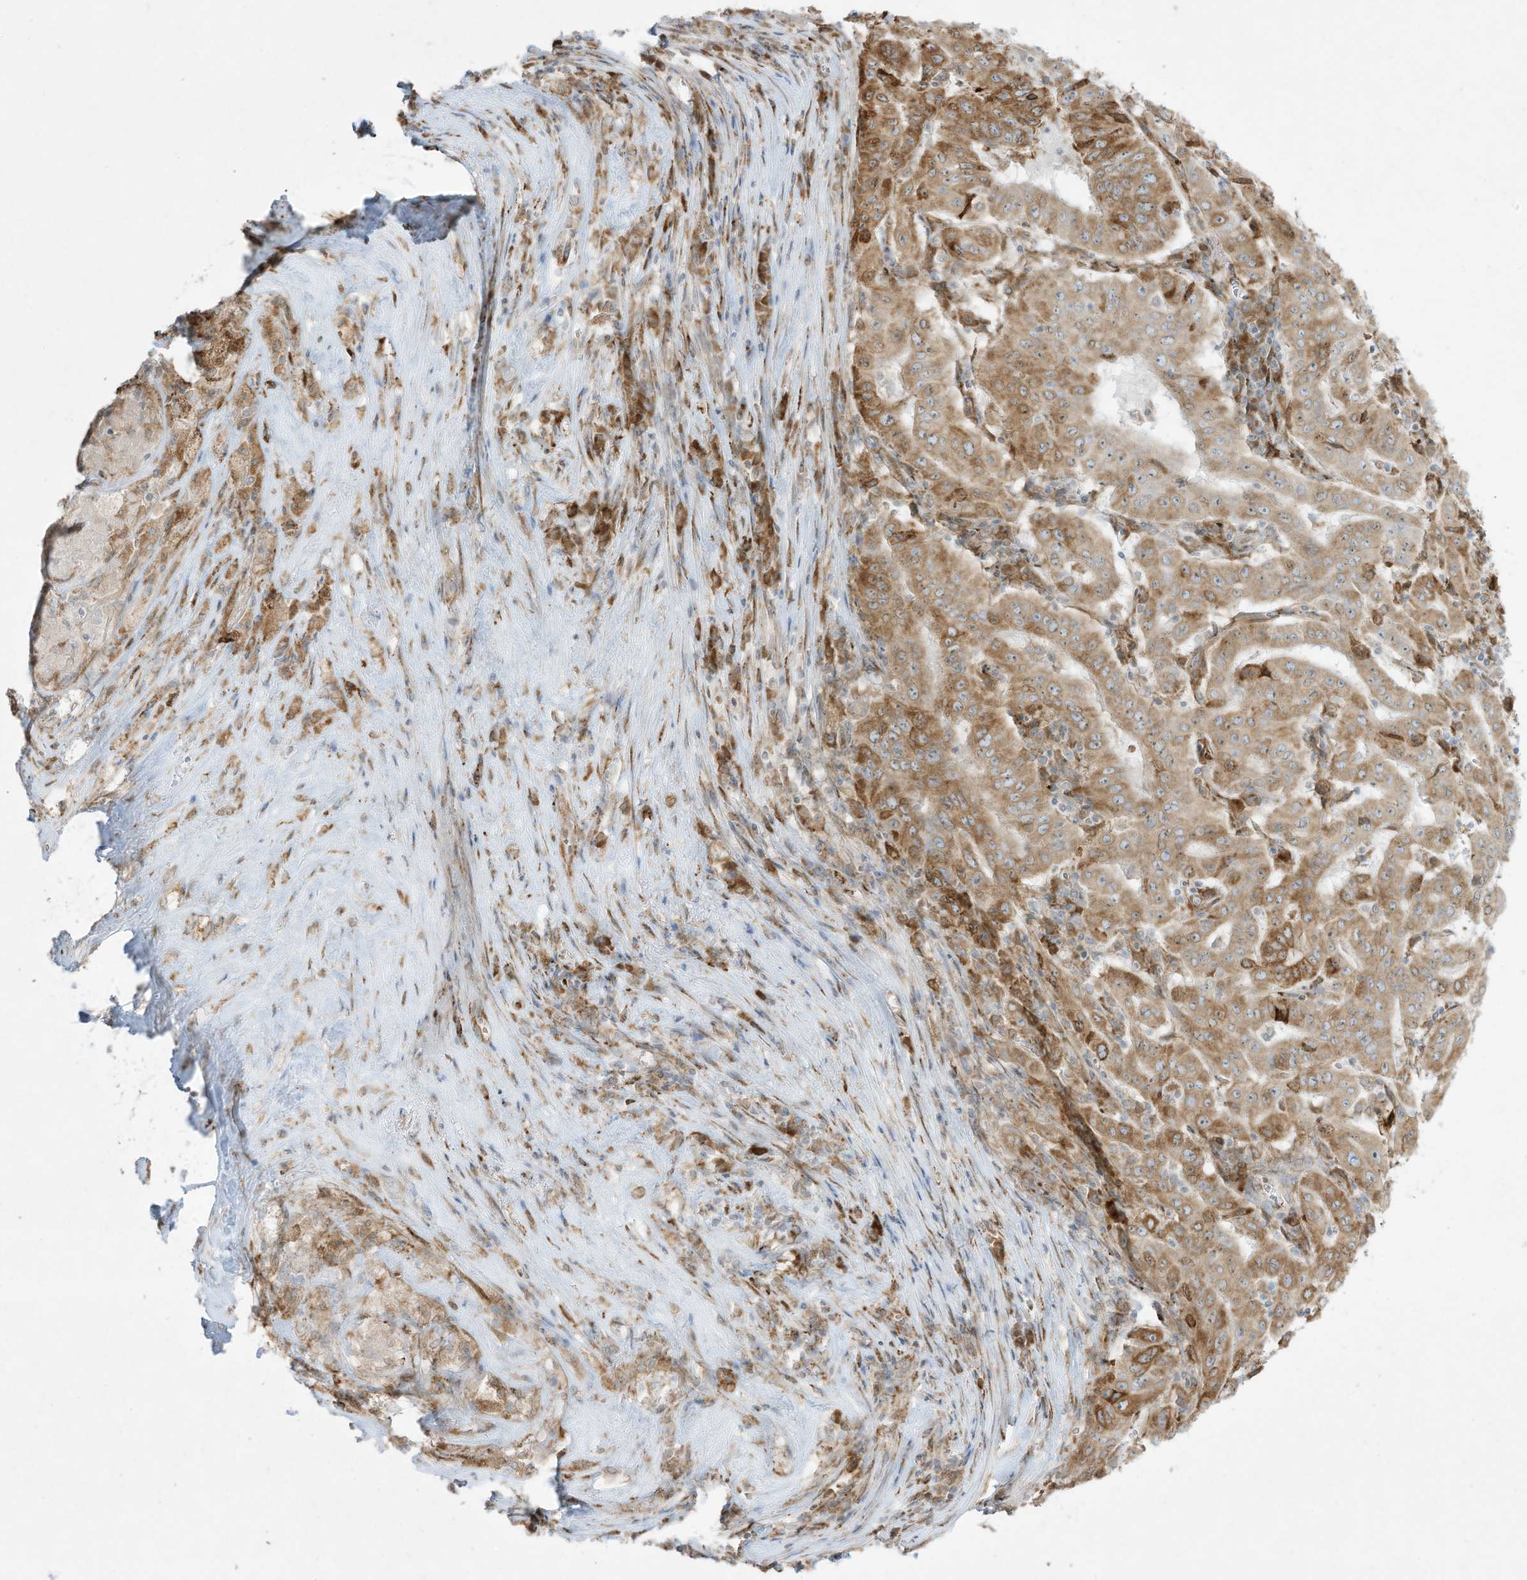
{"staining": {"intensity": "moderate", "quantity": ">75%", "location": "cytoplasmic/membranous"}, "tissue": "pancreatic cancer", "cell_type": "Tumor cells", "image_type": "cancer", "snomed": [{"axis": "morphology", "description": "Adenocarcinoma, NOS"}, {"axis": "topography", "description": "Pancreas"}], "caption": "Brown immunohistochemical staining in adenocarcinoma (pancreatic) shows moderate cytoplasmic/membranous positivity in approximately >75% of tumor cells.", "gene": "PTK6", "patient": {"sex": "male", "age": 63}}